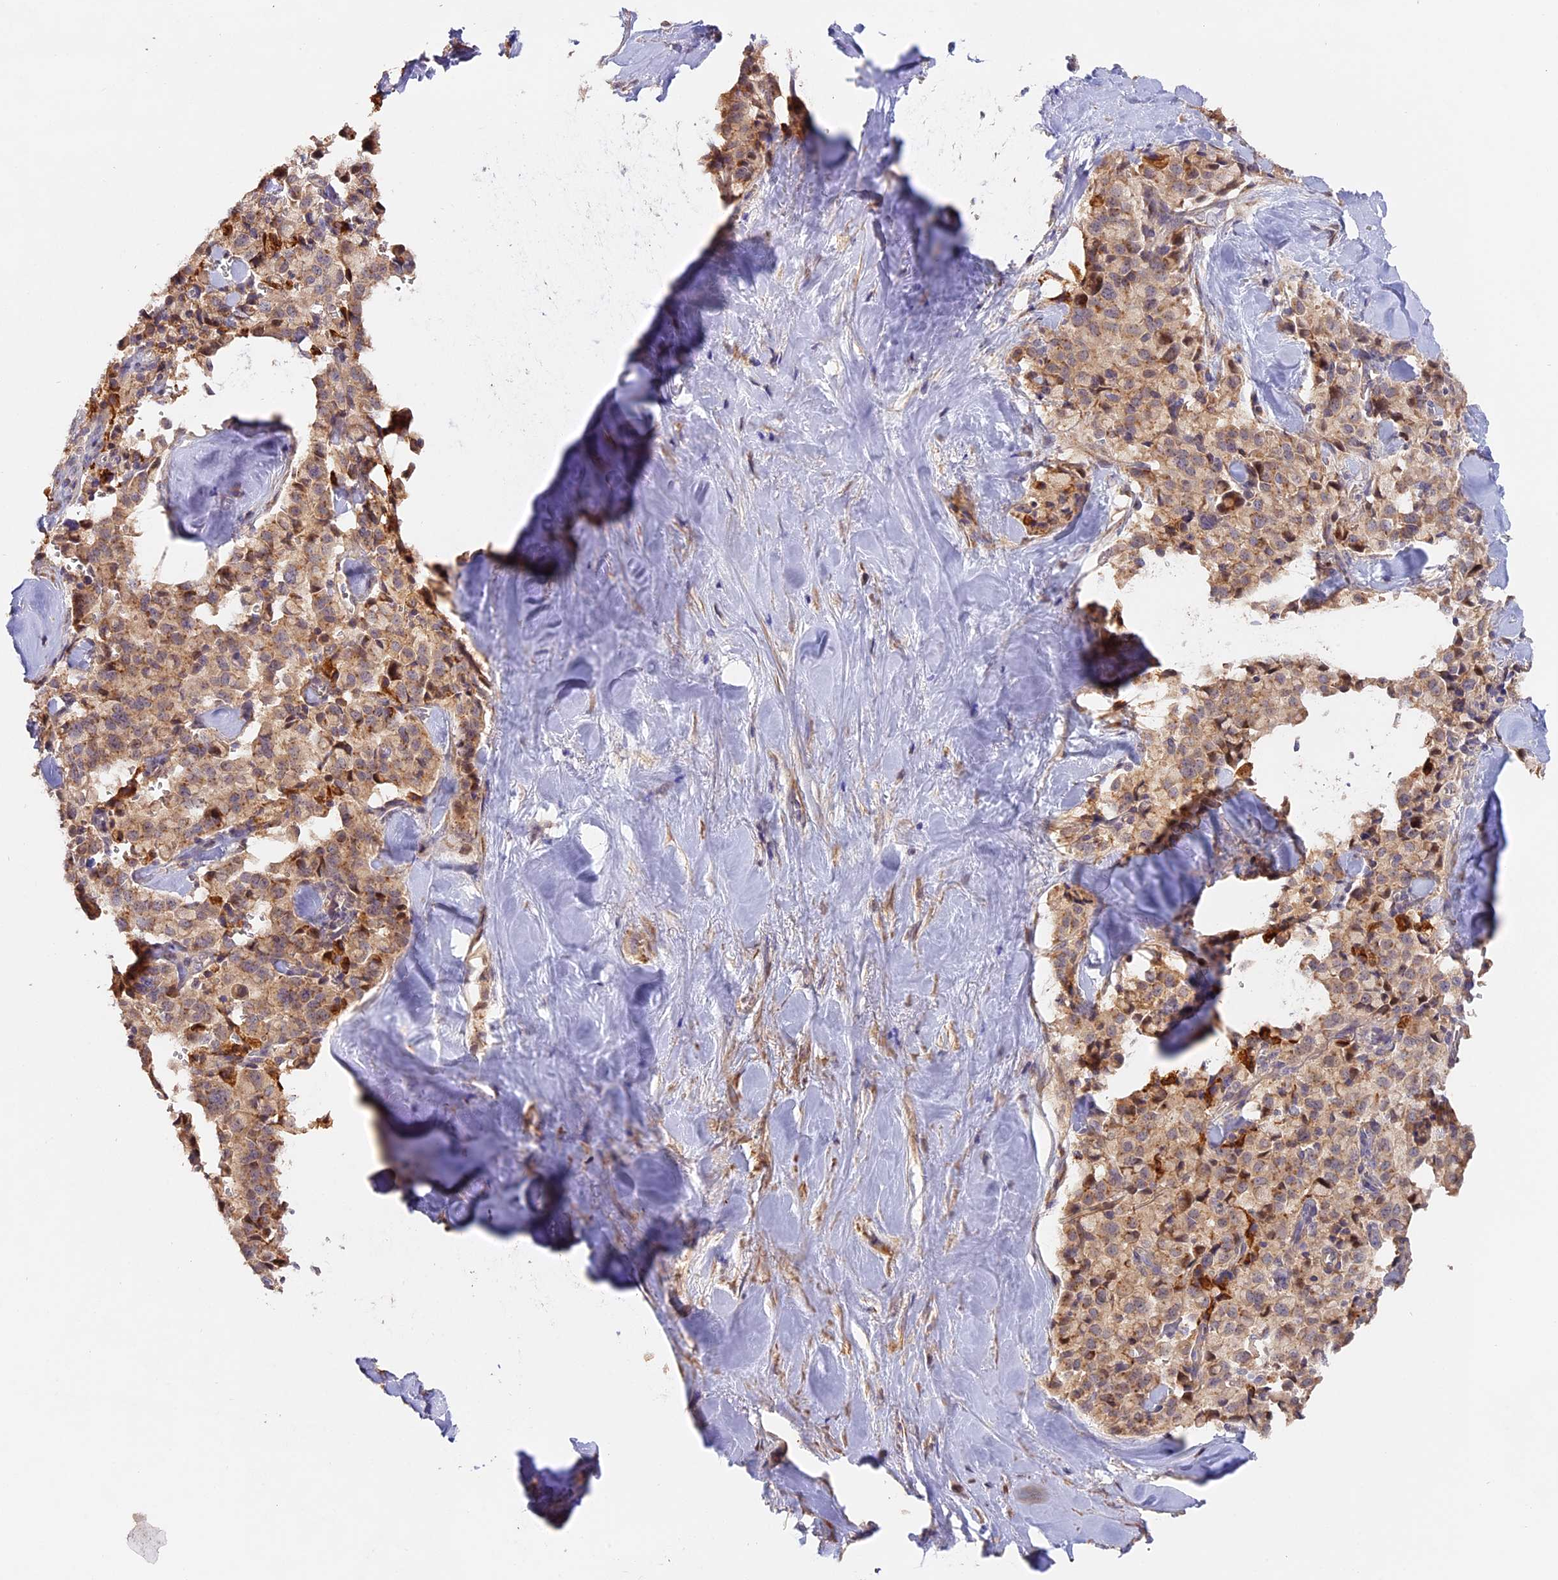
{"staining": {"intensity": "moderate", "quantity": ">75%", "location": "cytoplasmic/membranous"}, "tissue": "pancreatic cancer", "cell_type": "Tumor cells", "image_type": "cancer", "snomed": [{"axis": "morphology", "description": "Adenocarcinoma, NOS"}, {"axis": "topography", "description": "Pancreas"}], "caption": "Brown immunohistochemical staining in adenocarcinoma (pancreatic) exhibits moderate cytoplasmic/membranous positivity in approximately >75% of tumor cells. (Brightfield microscopy of DAB IHC at high magnification).", "gene": "TANGO6", "patient": {"sex": "male", "age": 65}}